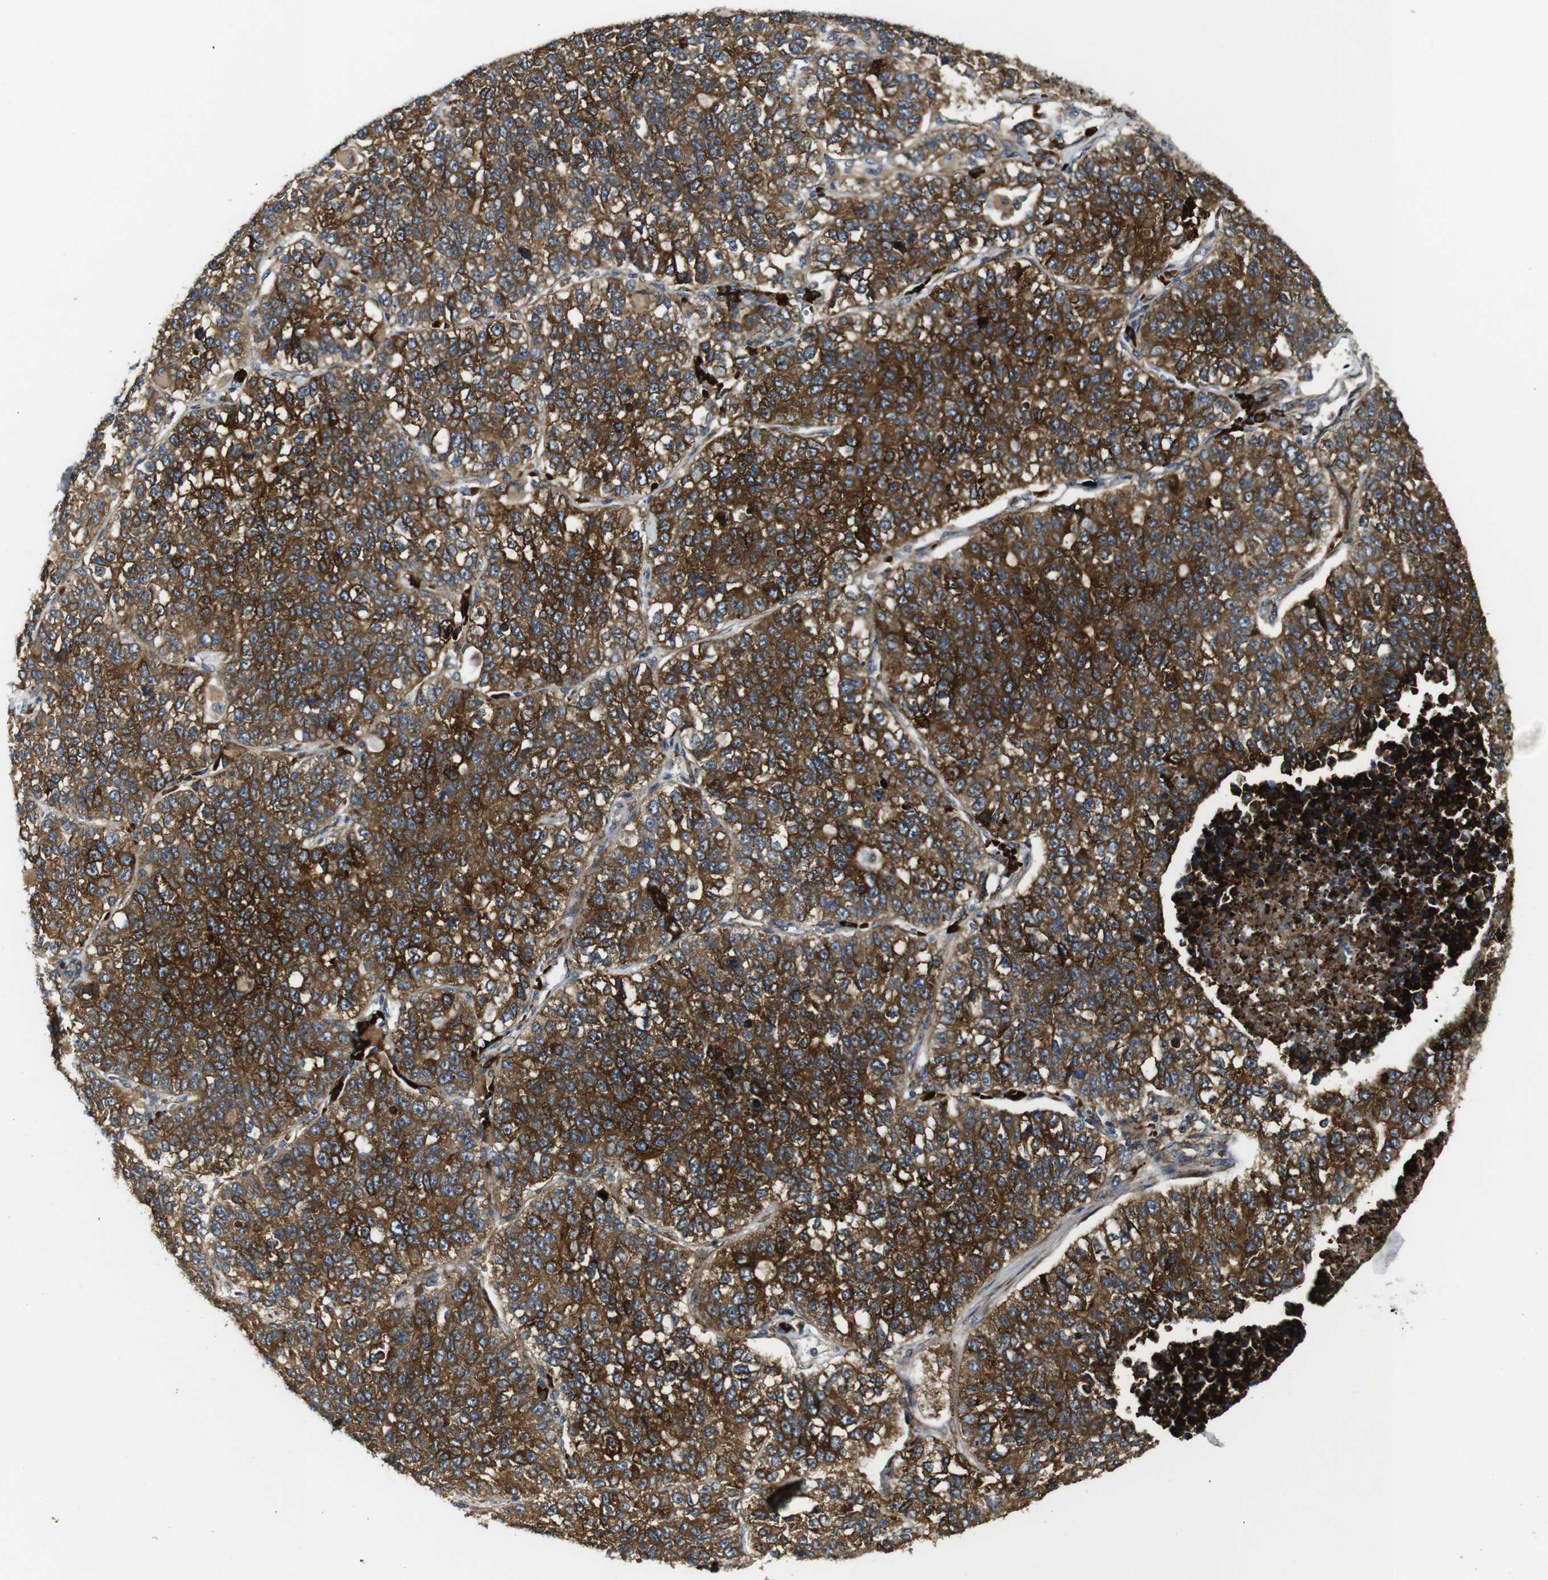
{"staining": {"intensity": "strong", "quantity": ">75%", "location": "cytoplasmic/membranous"}, "tissue": "lung cancer", "cell_type": "Tumor cells", "image_type": "cancer", "snomed": [{"axis": "morphology", "description": "Adenocarcinoma, NOS"}, {"axis": "topography", "description": "Lung"}], "caption": "The photomicrograph exhibits immunohistochemical staining of lung cancer. There is strong cytoplasmic/membranous expression is seen in approximately >75% of tumor cells.", "gene": "UBE2G2", "patient": {"sex": "male", "age": 49}}